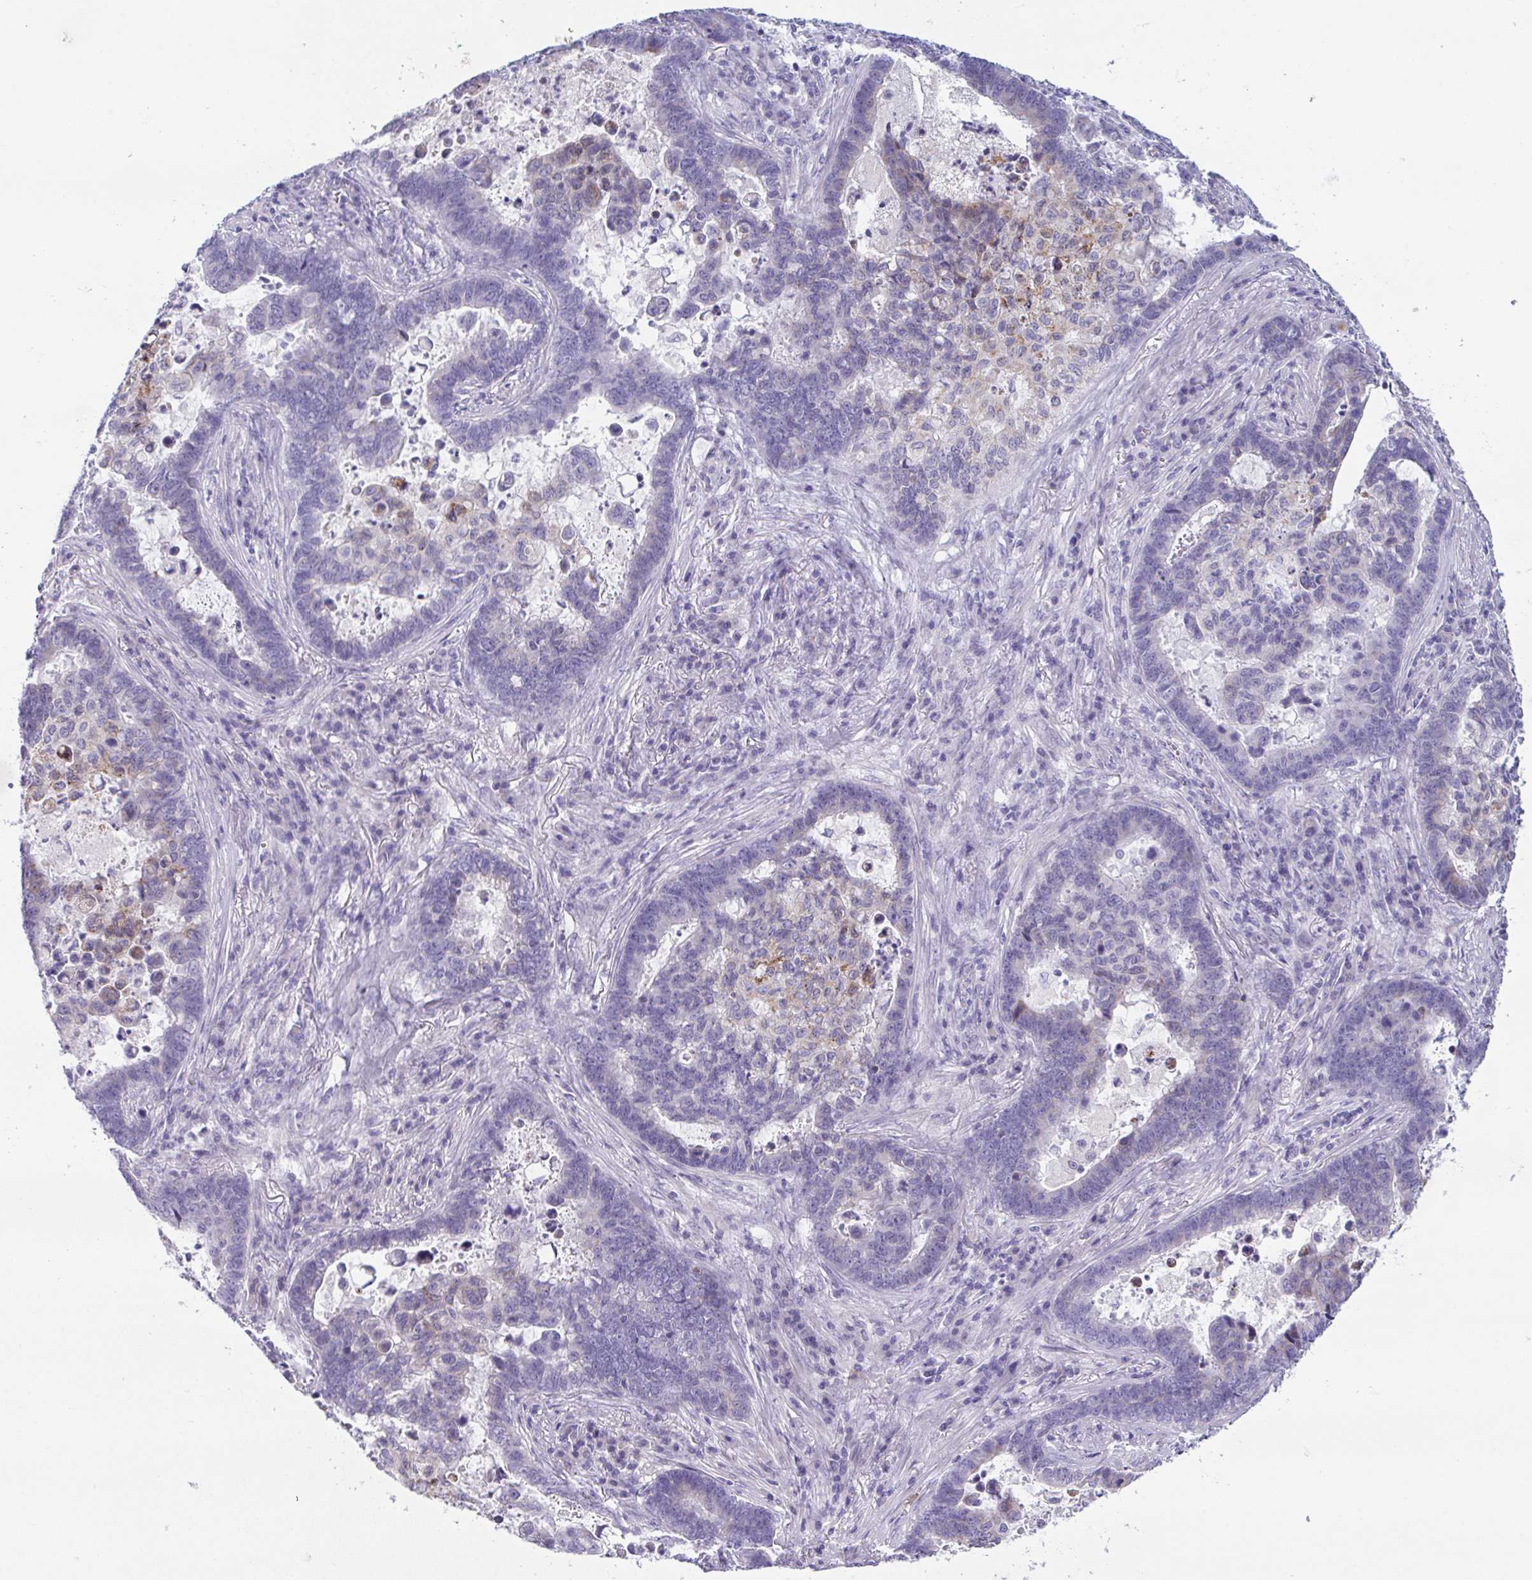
{"staining": {"intensity": "moderate", "quantity": "<25%", "location": "cytoplasmic/membranous"}, "tissue": "lung cancer", "cell_type": "Tumor cells", "image_type": "cancer", "snomed": [{"axis": "morphology", "description": "Aneuploidy"}, {"axis": "morphology", "description": "Adenocarcinoma, NOS"}, {"axis": "morphology", "description": "Adenocarcinoma primary or metastatic"}, {"axis": "topography", "description": "Lung"}], "caption": "High-magnification brightfield microscopy of lung cancer stained with DAB (brown) and counterstained with hematoxylin (blue). tumor cells exhibit moderate cytoplasmic/membranous positivity is appreciated in about<25% of cells.", "gene": "TEX19", "patient": {"sex": "female", "age": 75}}